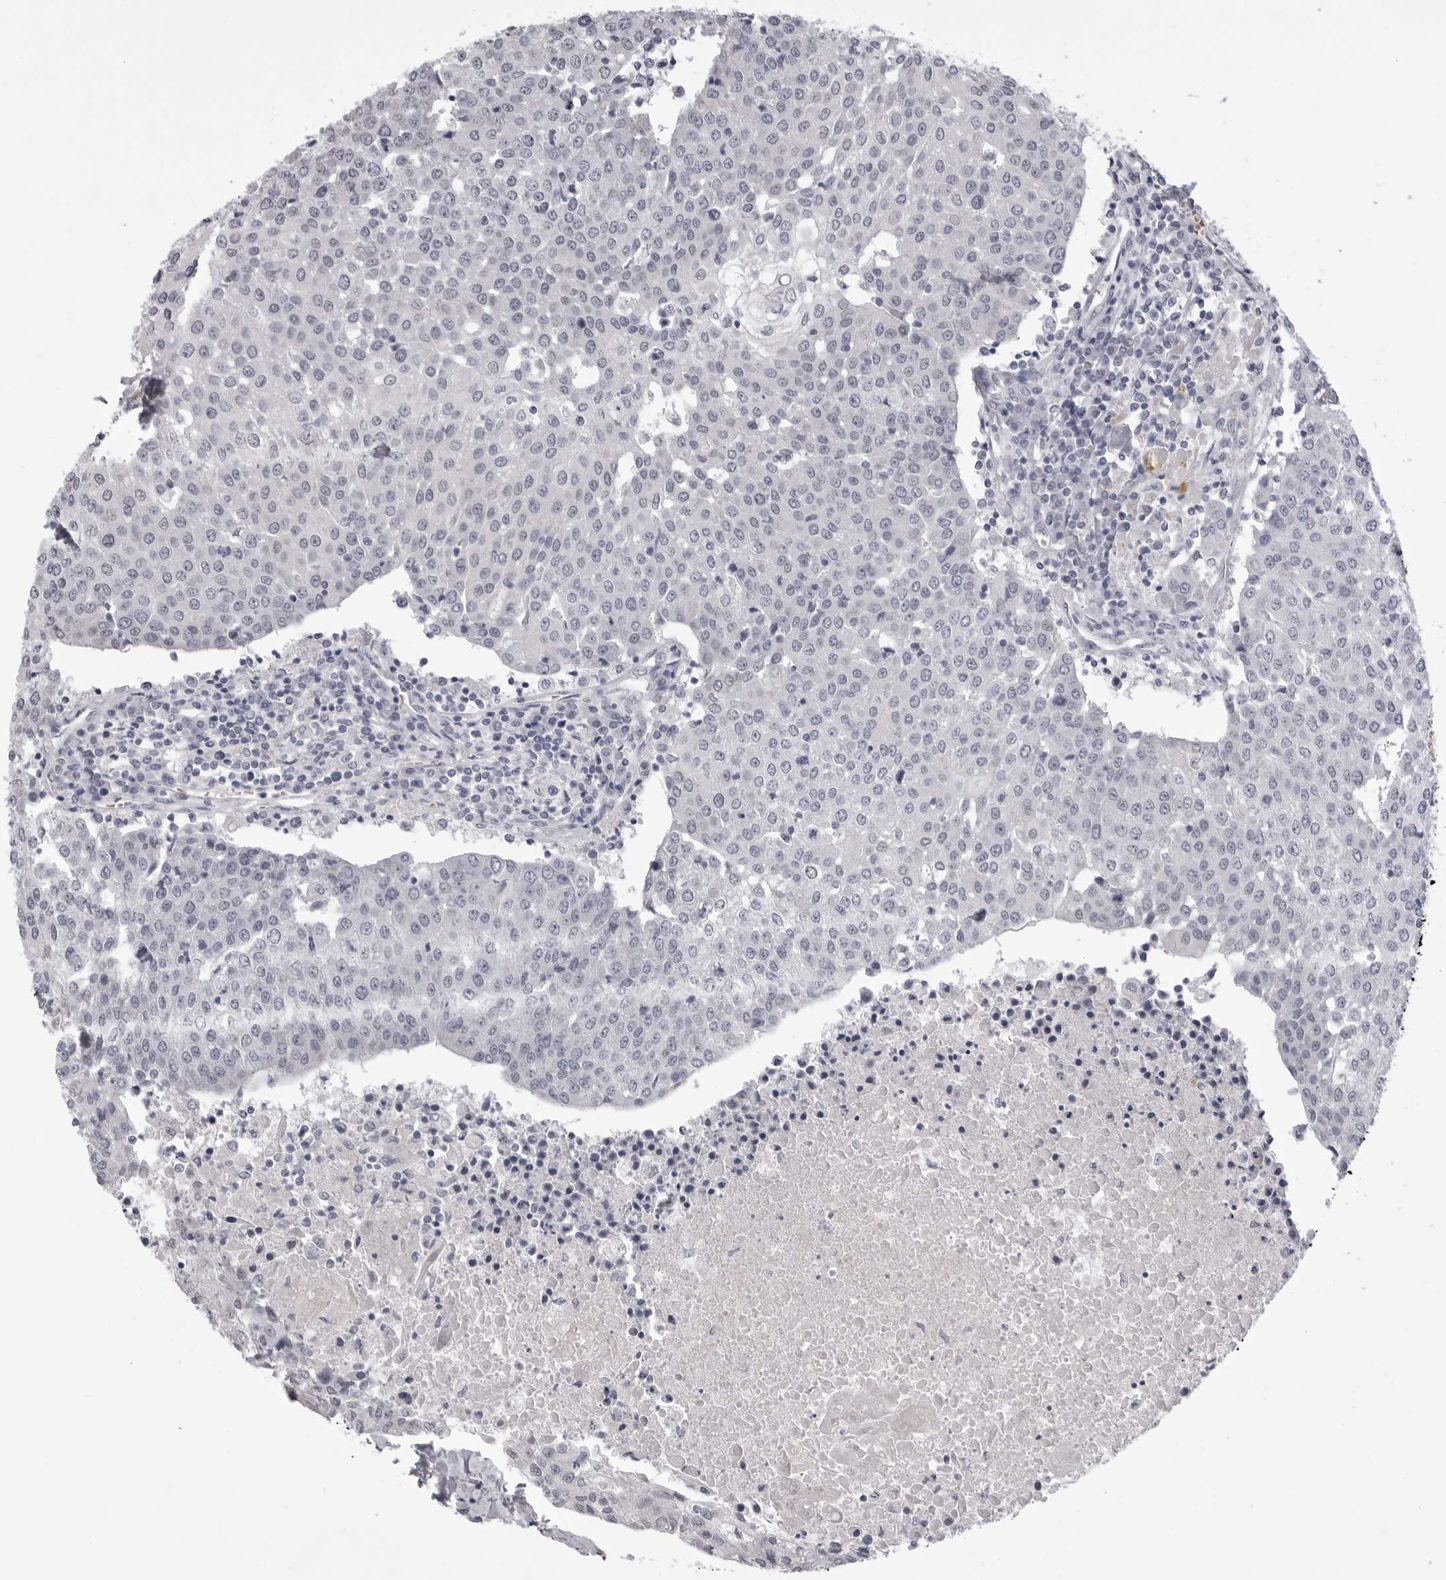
{"staining": {"intensity": "negative", "quantity": "none", "location": "none"}, "tissue": "urothelial cancer", "cell_type": "Tumor cells", "image_type": "cancer", "snomed": [{"axis": "morphology", "description": "Urothelial carcinoma, High grade"}, {"axis": "topography", "description": "Urinary bladder"}], "caption": "The histopathology image demonstrates no staining of tumor cells in urothelial cancer.", "gene": "EPHA10", "patient": {"sex": "female", "age": 85}}